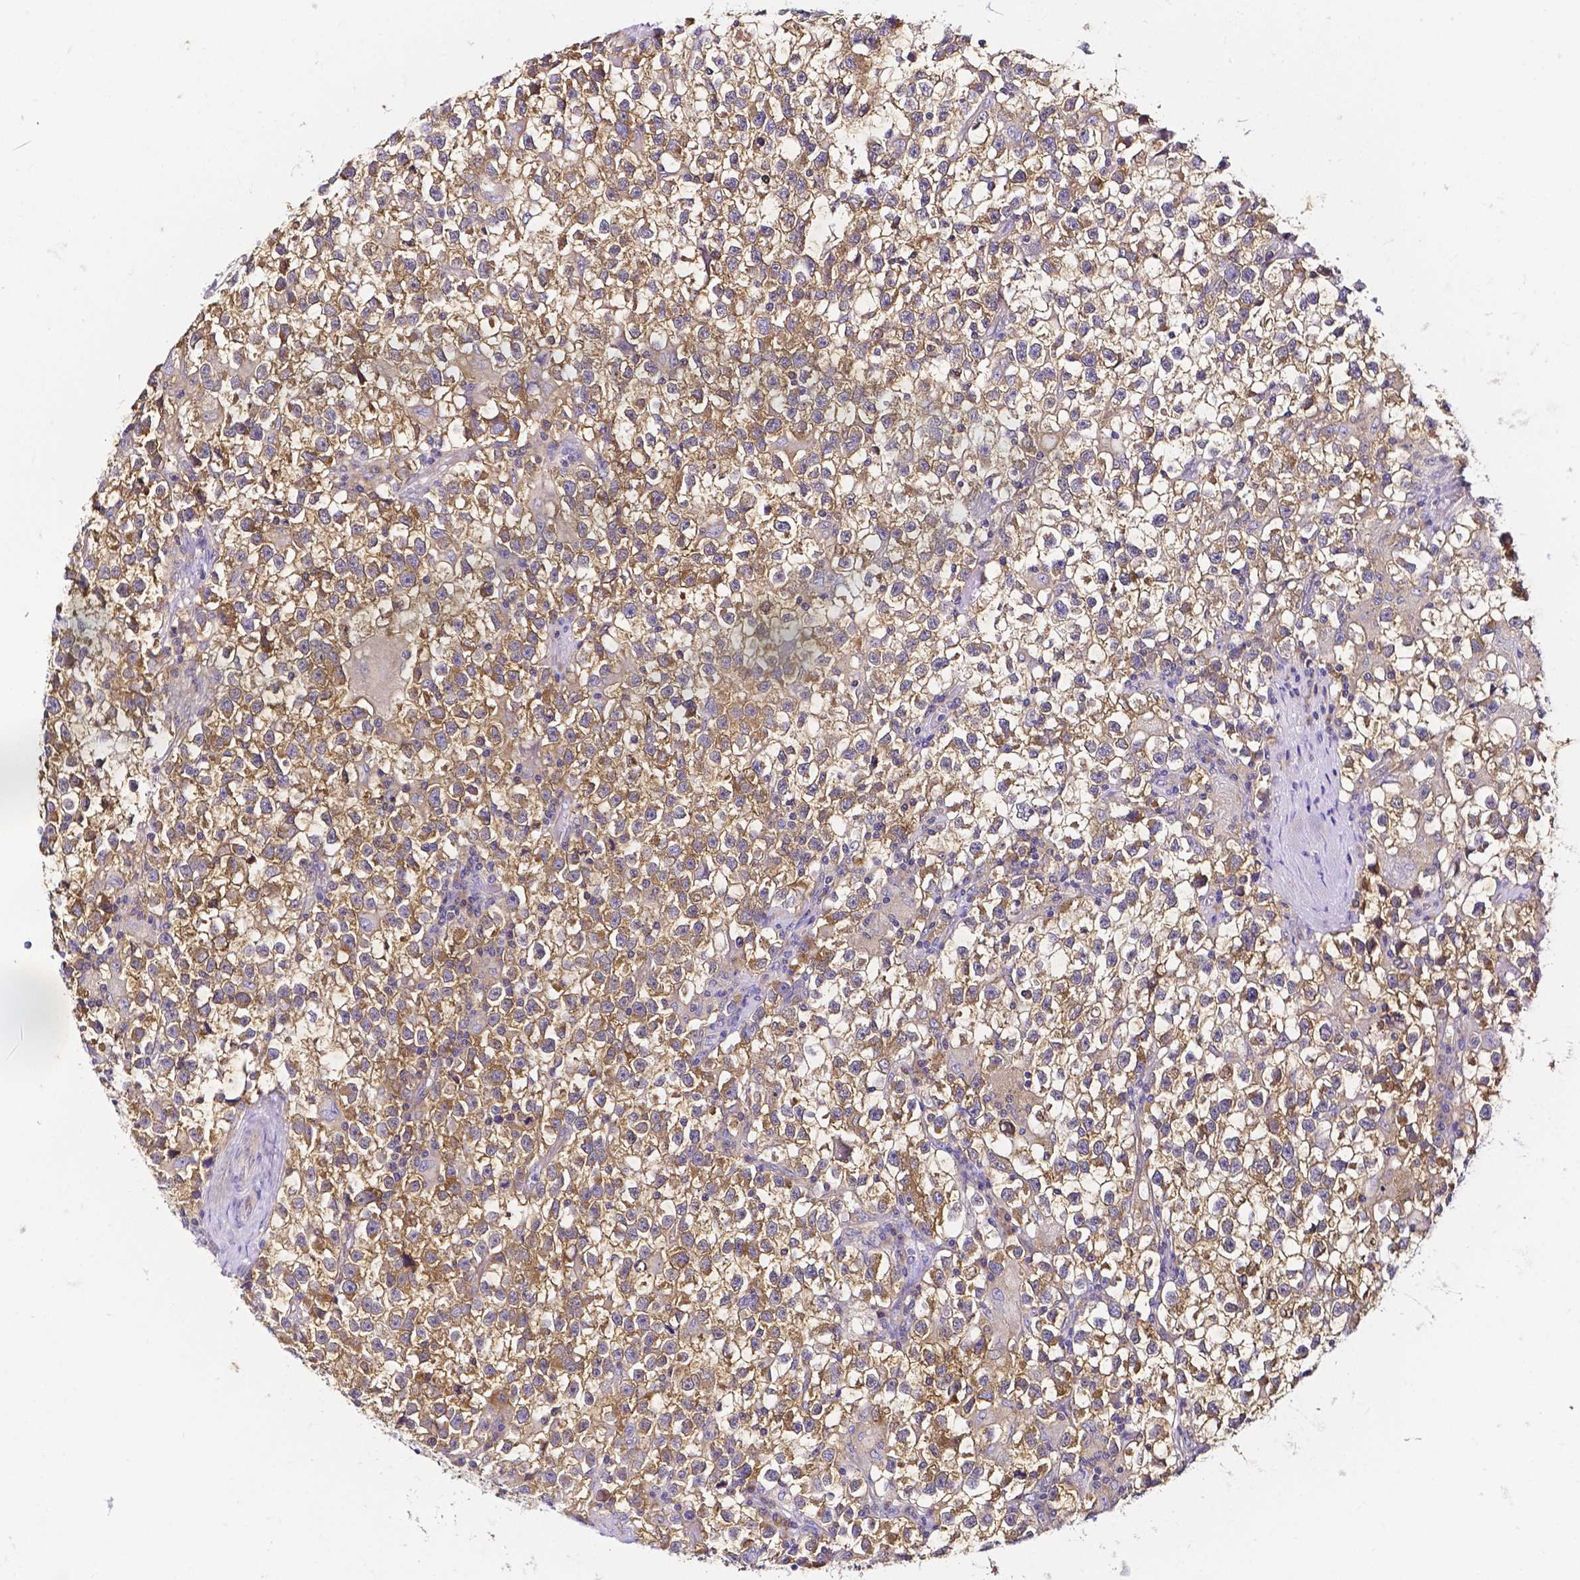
{"staining": {"intensity": "moderate", "quantity": ">75%", "location": "cytoplasmic/membranous"}, "tissue": "testis cancer", "cell_type": "Tumor cells", "image_type": "cancer", "snomed": [{"axis": "morphology", "description": "Seminoma, NOS"}, {"axis": "topography", "description": "Testis"}], "caption": "Approximately >75% of tumor cells in seminoma (testis) show moderate cytoplasmic/membranous protein positivity as visualized by brown immunohistochemical staining.", "gene": "PKP3", "patient": {"sex": "male", "age": 31}}